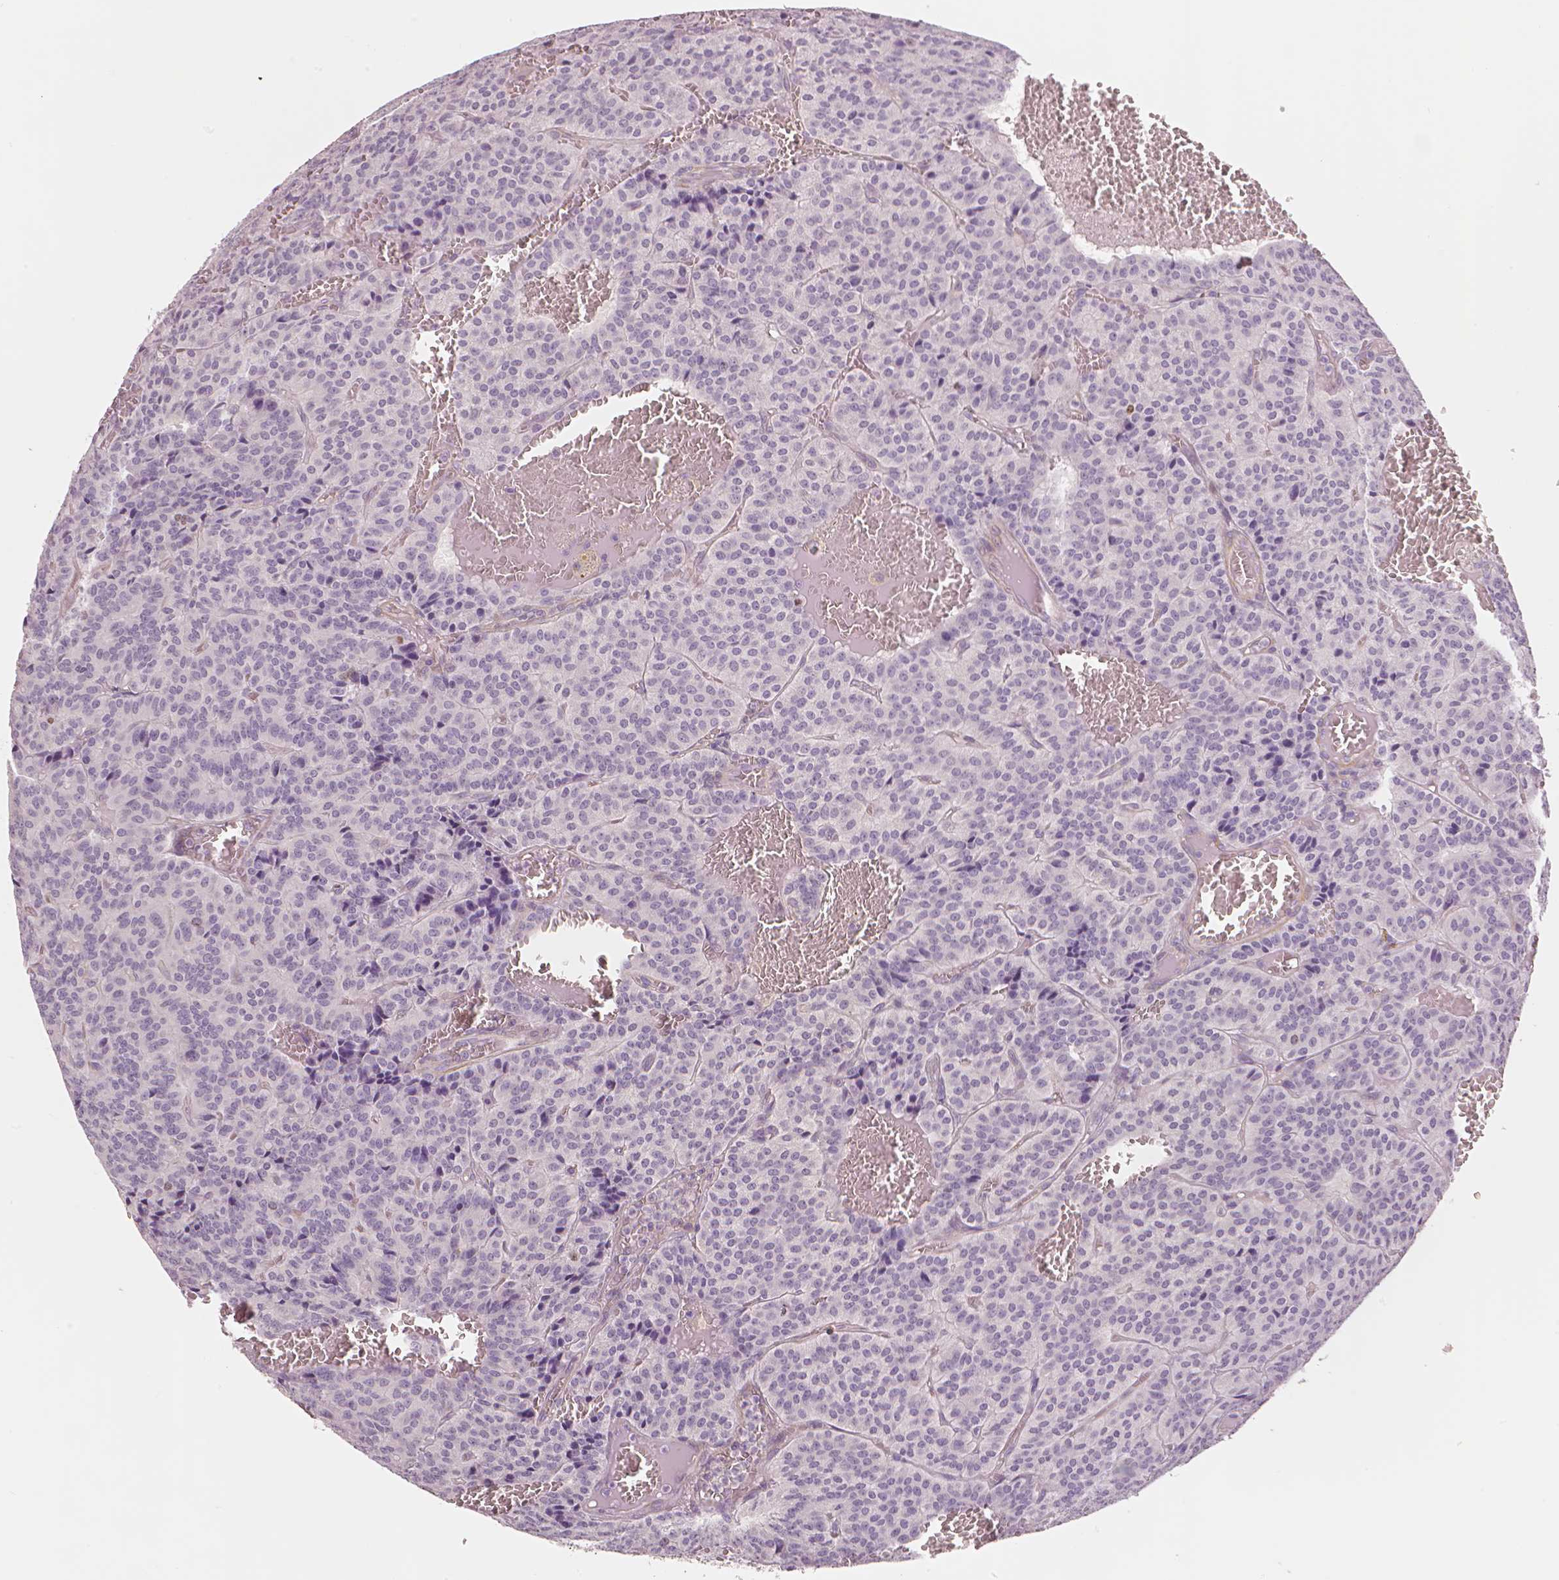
{"staining": {"intensity": "negative", "quantity": "none", "location": "none"}, "tissue": "carcinoid", "cell_type": "Tumor cells", "image_type": "cancer", "snomed": [{"axis": "morphology", "description": "Carcinoid, malignant, NOS"}, {"axis": "topography", "description": "Lung"}], "caption": "Photomicrograph shows no protein staining in tumor cells of carcinoid (malignant) tissue.", "gene": "MKI67", "patient": {"sex": "male", "age": 70}}